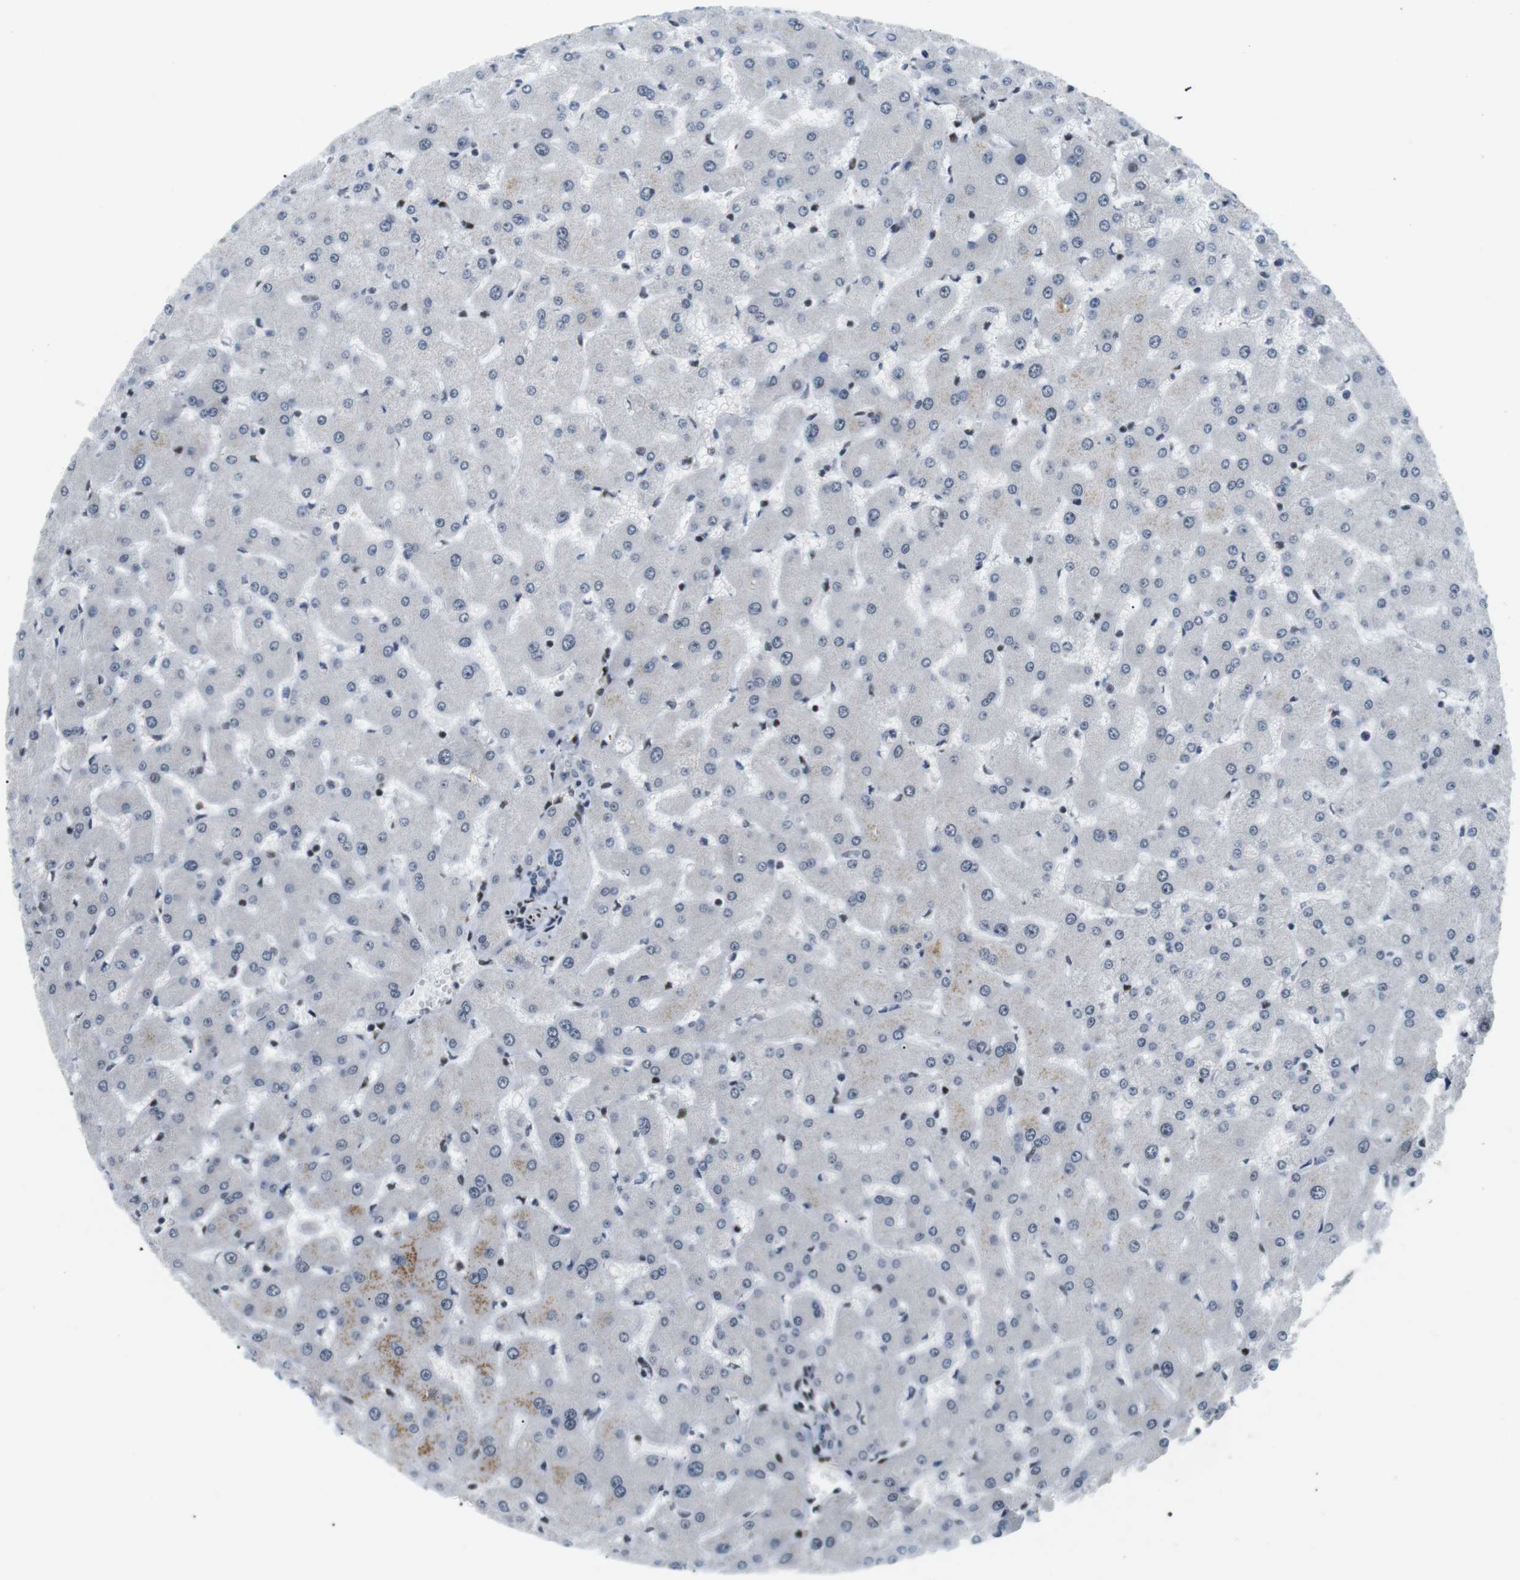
{"staining": {"intensity": "negative", "quantity": "none", "location": "none"}, "tissue": "liver", "cell_type": "Cholangiocytes", "image_type": "normal", "snomed": [{"axis": "morphology", "description": "Normal tissue, NOS"}, {"axis": "topography", "description": "Liver"}], "caption": "This is a photomicrograph of IHC staining of unremarkable liver, which shows no staining in cholangiocytes. (Brightfield microscopy of DAB (3,3'-diaminobenzidine) IHC at high magnification).", "gene": "CDC27", "patient": {"sex": "female", "age": 63}}